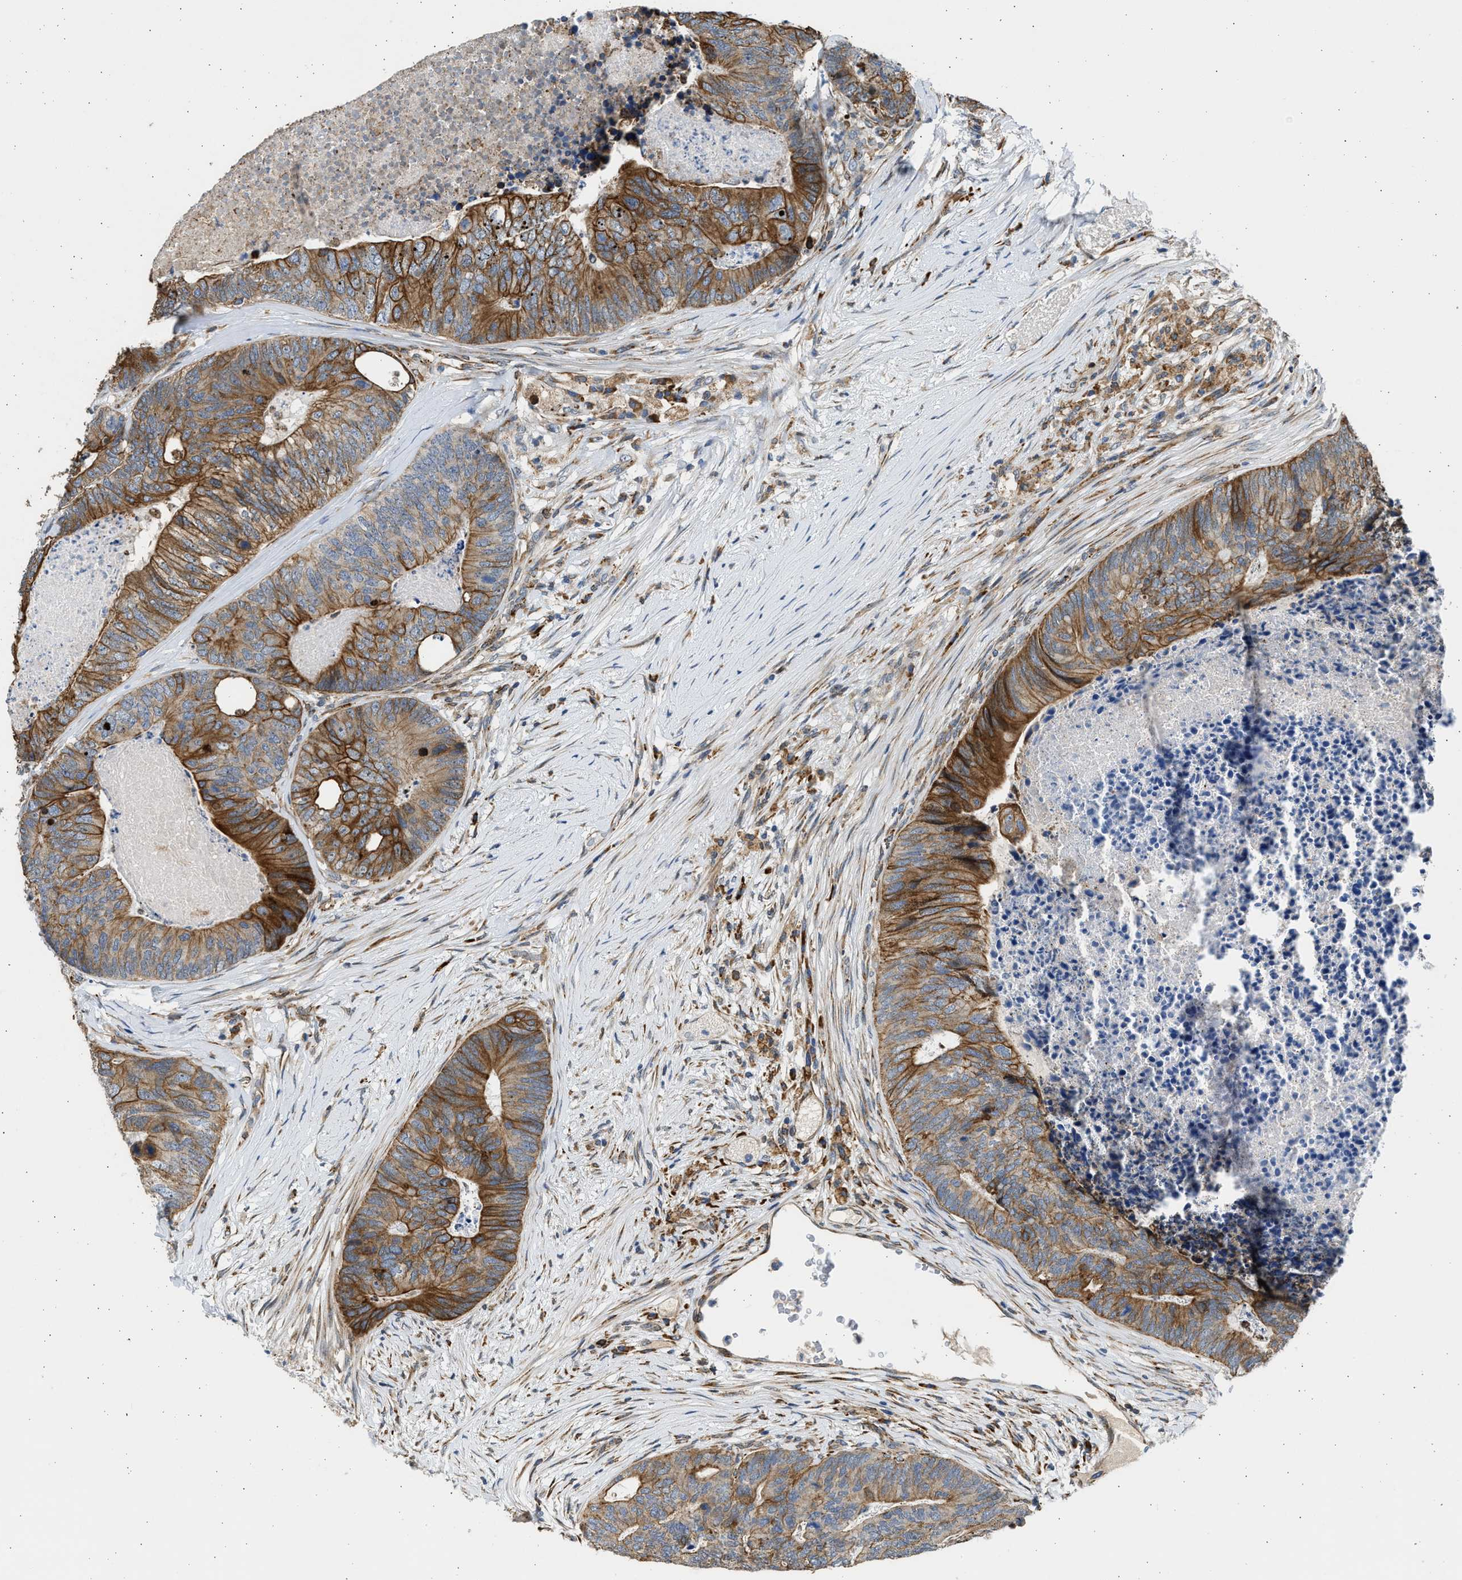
{"staining": {"intensity": "moderate", "quantity": ">75%", "location": "cytoplasmic/membranous"}, "tissue": "colorectal cancer", "cell_type": "Tumor cells", "image_type": "cancer", "snomed": [{"axis": "morphology", "description": "Adenocarcinoma, NOS"}, {"axis": "topography", "description": "Colon"}], "caption": "Adenocarcinoma (colorectal) stained with a brown dye reveals moderate cytoplasmic/membranous positive expression in approximately >75% of tumor cells.", "gene": "PLD2", "patient": {"sex": "female", "age": 67}}